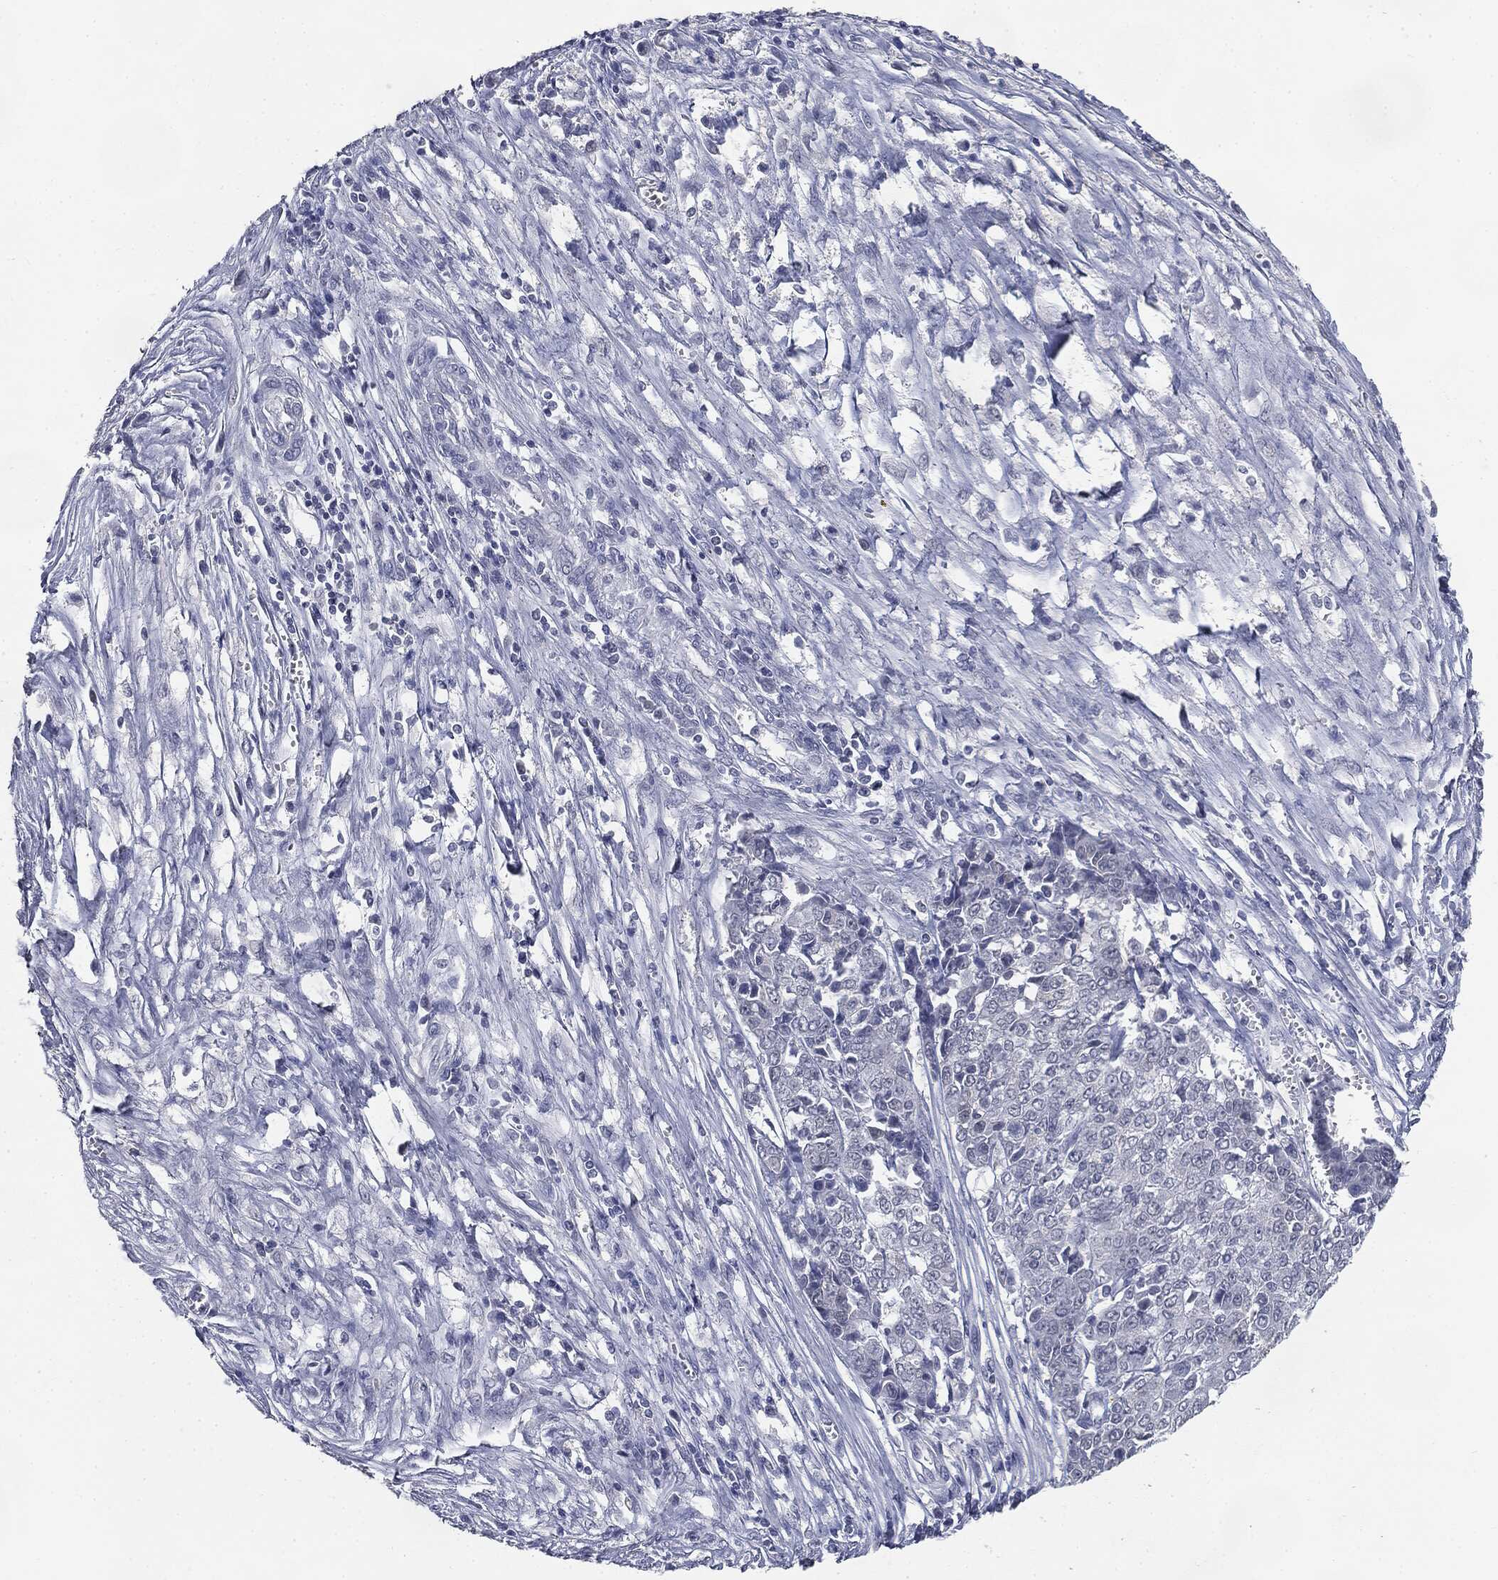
{"staining": {"intensity": "negative", "quantity": "none", "location": "none"}, "tissue": "ovarian cancer", "cell_type": "Tumor cells", "image_type": "cancer", "snomed": [{"axis": "morphology", "description": "Carcinoma, endometroid"}, {"axis": "topography", "description": "Ovary"}], "caption": "Histopathology image shows no protein positivity in tumor cells of ovarian cancer (endometroid carcinoma) tissue.", "gene": "SLC2A2", "patient": {"sex": "female", "age": 42}}